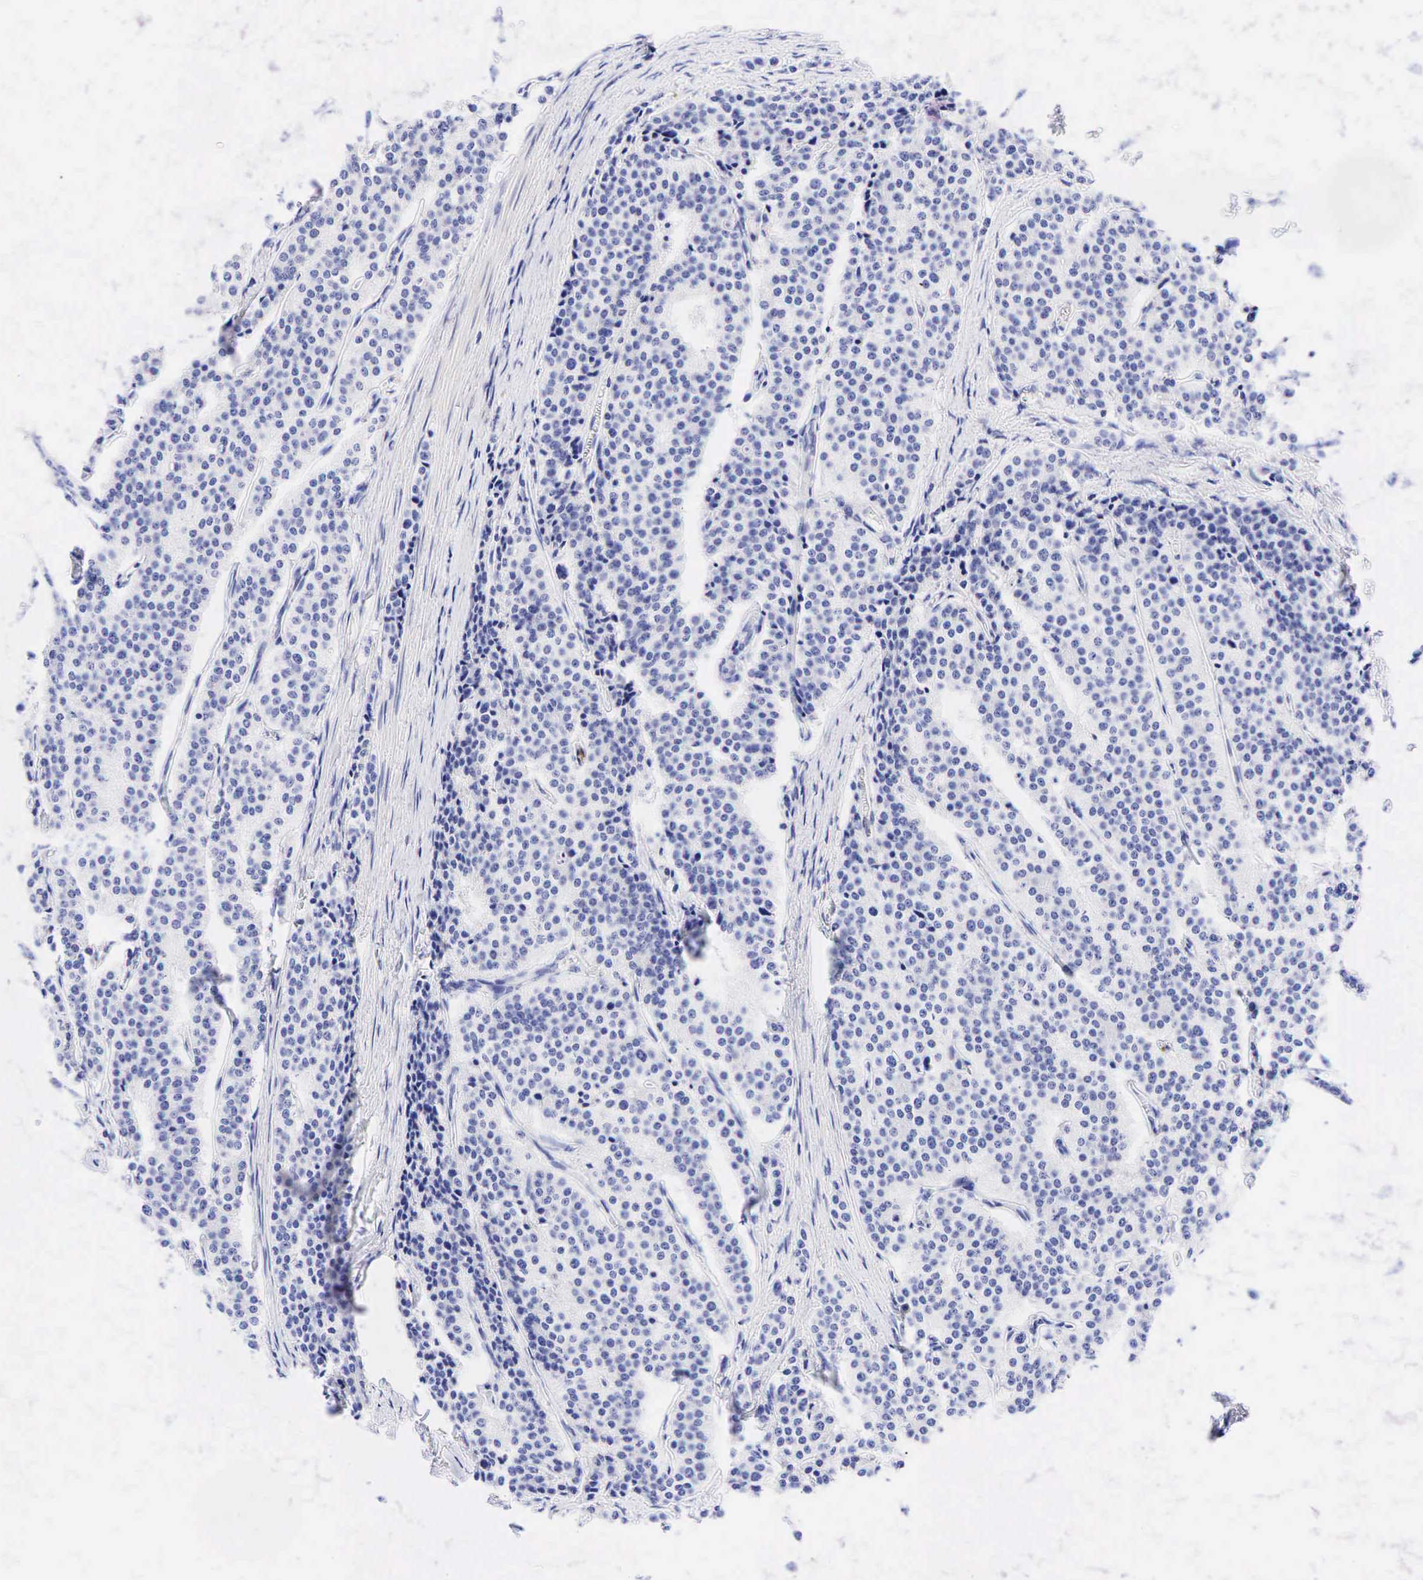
{"staining": {"intensity": "negative", "quantity": "none", "location": "none"}, "tissue": "carcinoid", "cell_type": "Tumor cells", "image_type": "cancer", "snomed": [{"axis": "morphology", "description": "Carcinoid, malignant, NOS"}, {"axis": "topography", "description": "Small intestine"}], "caption": "A histopathology image of human carcinoid (malignant) is negative for staining in tumor cells.", "gene": "TNFRSF8", "patient": {"sex": "male", "age": 63}}